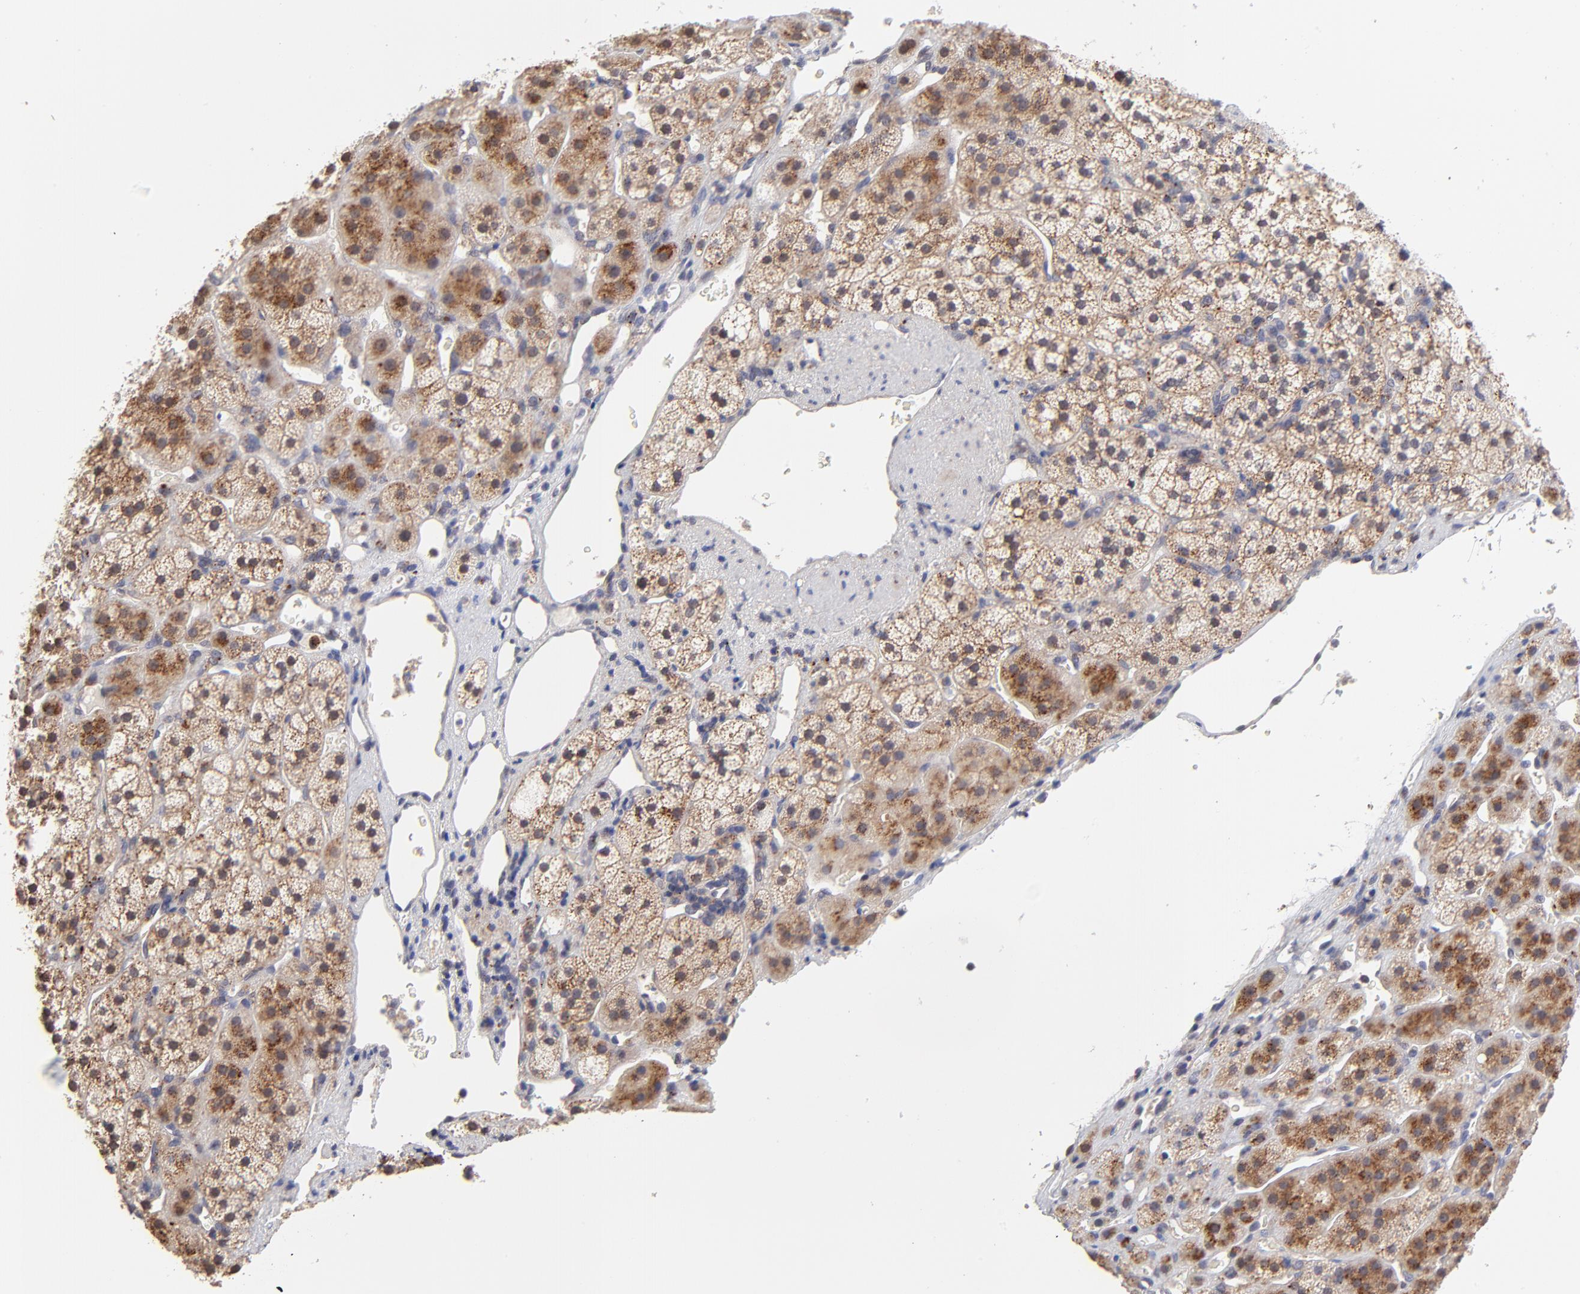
{"staining": {"intensity": "moderate", "quantity": "25%-75%", "location": "cytoplasmic/membranous"}, "tissue": "adrenal gland", "cell_type": "Glandular cells", "image_type": "normal", "snomed": [{"axis": "morphology", "description": "Normal tissue, NOS"}, {"axis": "topography", "description": "Adrenal gland"}], "caption": "This micrograph displays IHC staining of unremarkable human adrenal gland, with medium moderate cytoplasmic/membranous expression in approximately 25%-75% of glandular cells.", "gene": "PDE4B", "patient": {"sex": "female", "age": 44}}